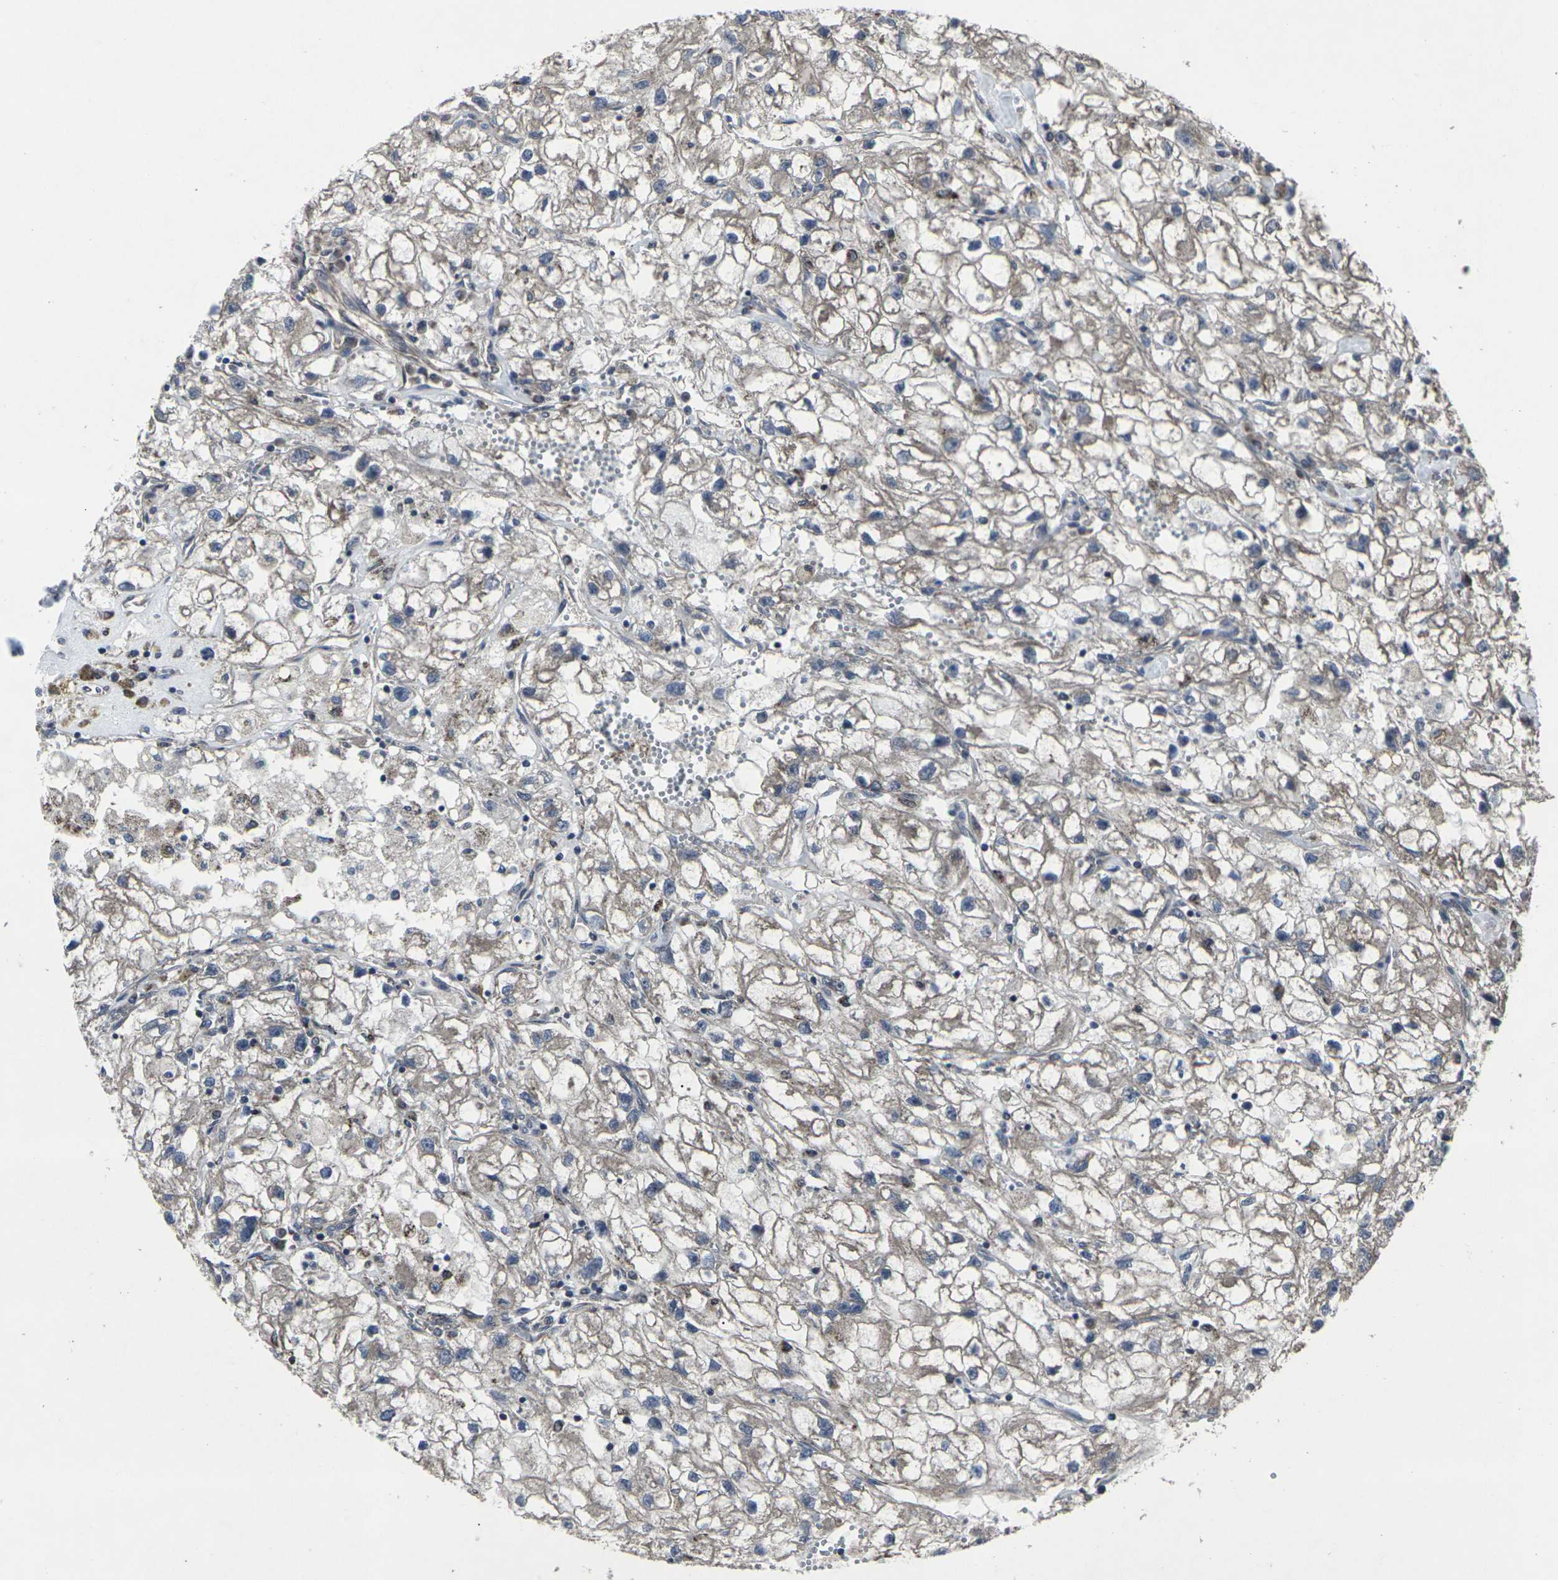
{"staining": {"intensity": "weak", "quantity": ">75%", "location": "cytoplasmic/membranous"}, "tissue": "renal cancer", "cell_type": "Tumor cells", "image_type": "cancer", "snomed": [{"axis": "morphology", "description": "Adenocarcinoma, NOS"}, {"axis": "topography", "description": "Kidney"}], "caption": "This is an image of IHC staining of renal adenocarcinoma, which shows weak staining in the cytoplasmic/membranous of tumor cells.", "gene": "MAPKAPK2", "patient": {"sex": "female", "age": 70}}